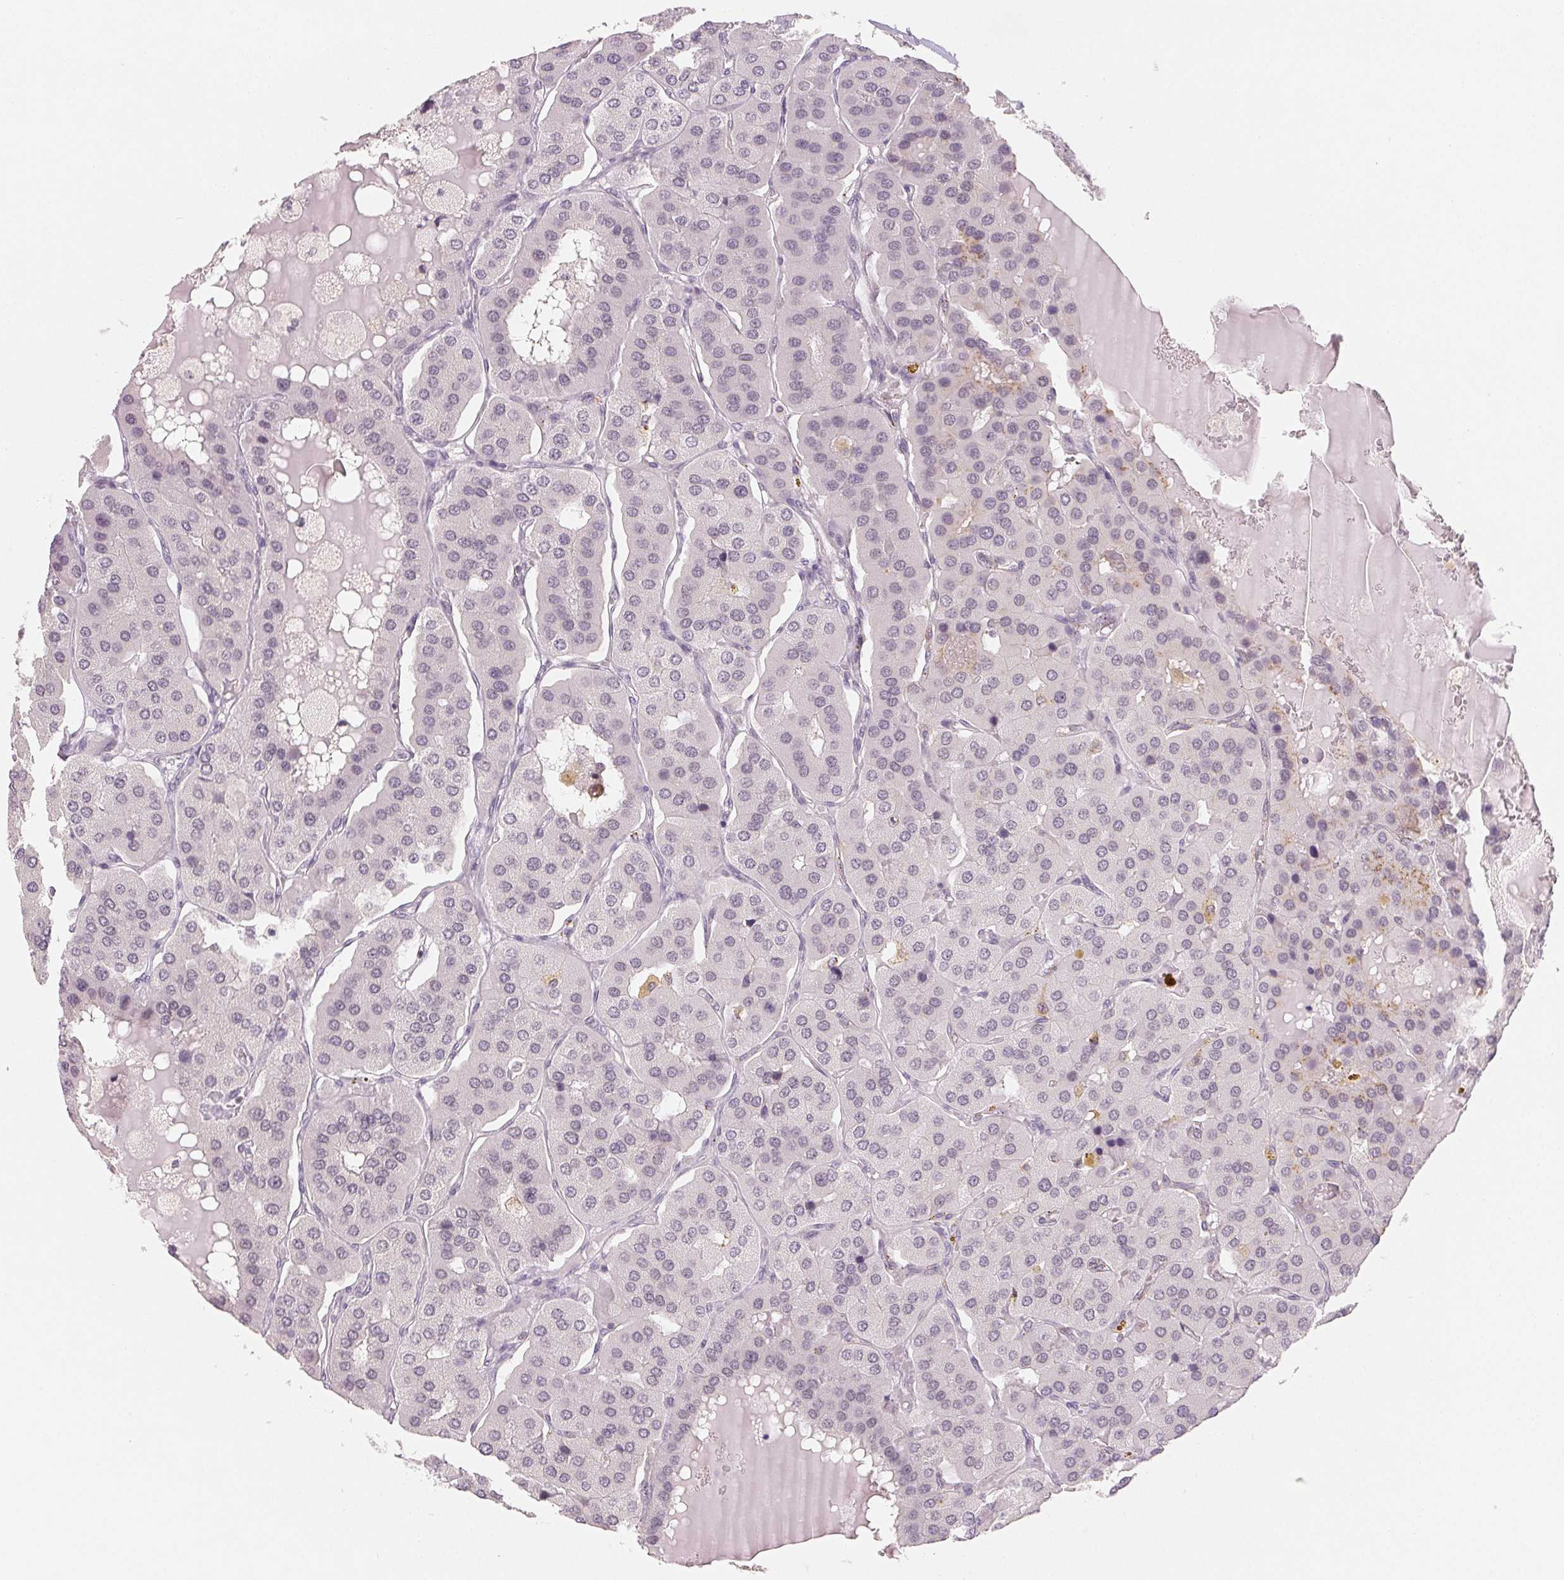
{"staining": {"intensity": "negative", "quantity": "none", "location": "none"}, "tissue": "parathyroid gland", "cell_type": "Glandular cells", "image_type": "normal", "snomed": [{"axis": "morphology", "description": "Normal tissue, NOS"}, {"axis": "morphology", "description": "Adenoma, NOS"}, {"axis": "topography", "description": "Parathyroid gland"}], "caption": "Immunohistochemistry of benign human parathyroid gland reveals no positivity in glandular cells. (Stains: DAB (3,3'-diaminobenzidine) IHC with hematoxylin counter stain, Microscopy: brightfield microscopy at high magnification).", "gene": "NXF3", "patient": {"sex": "female", "age": 86}}